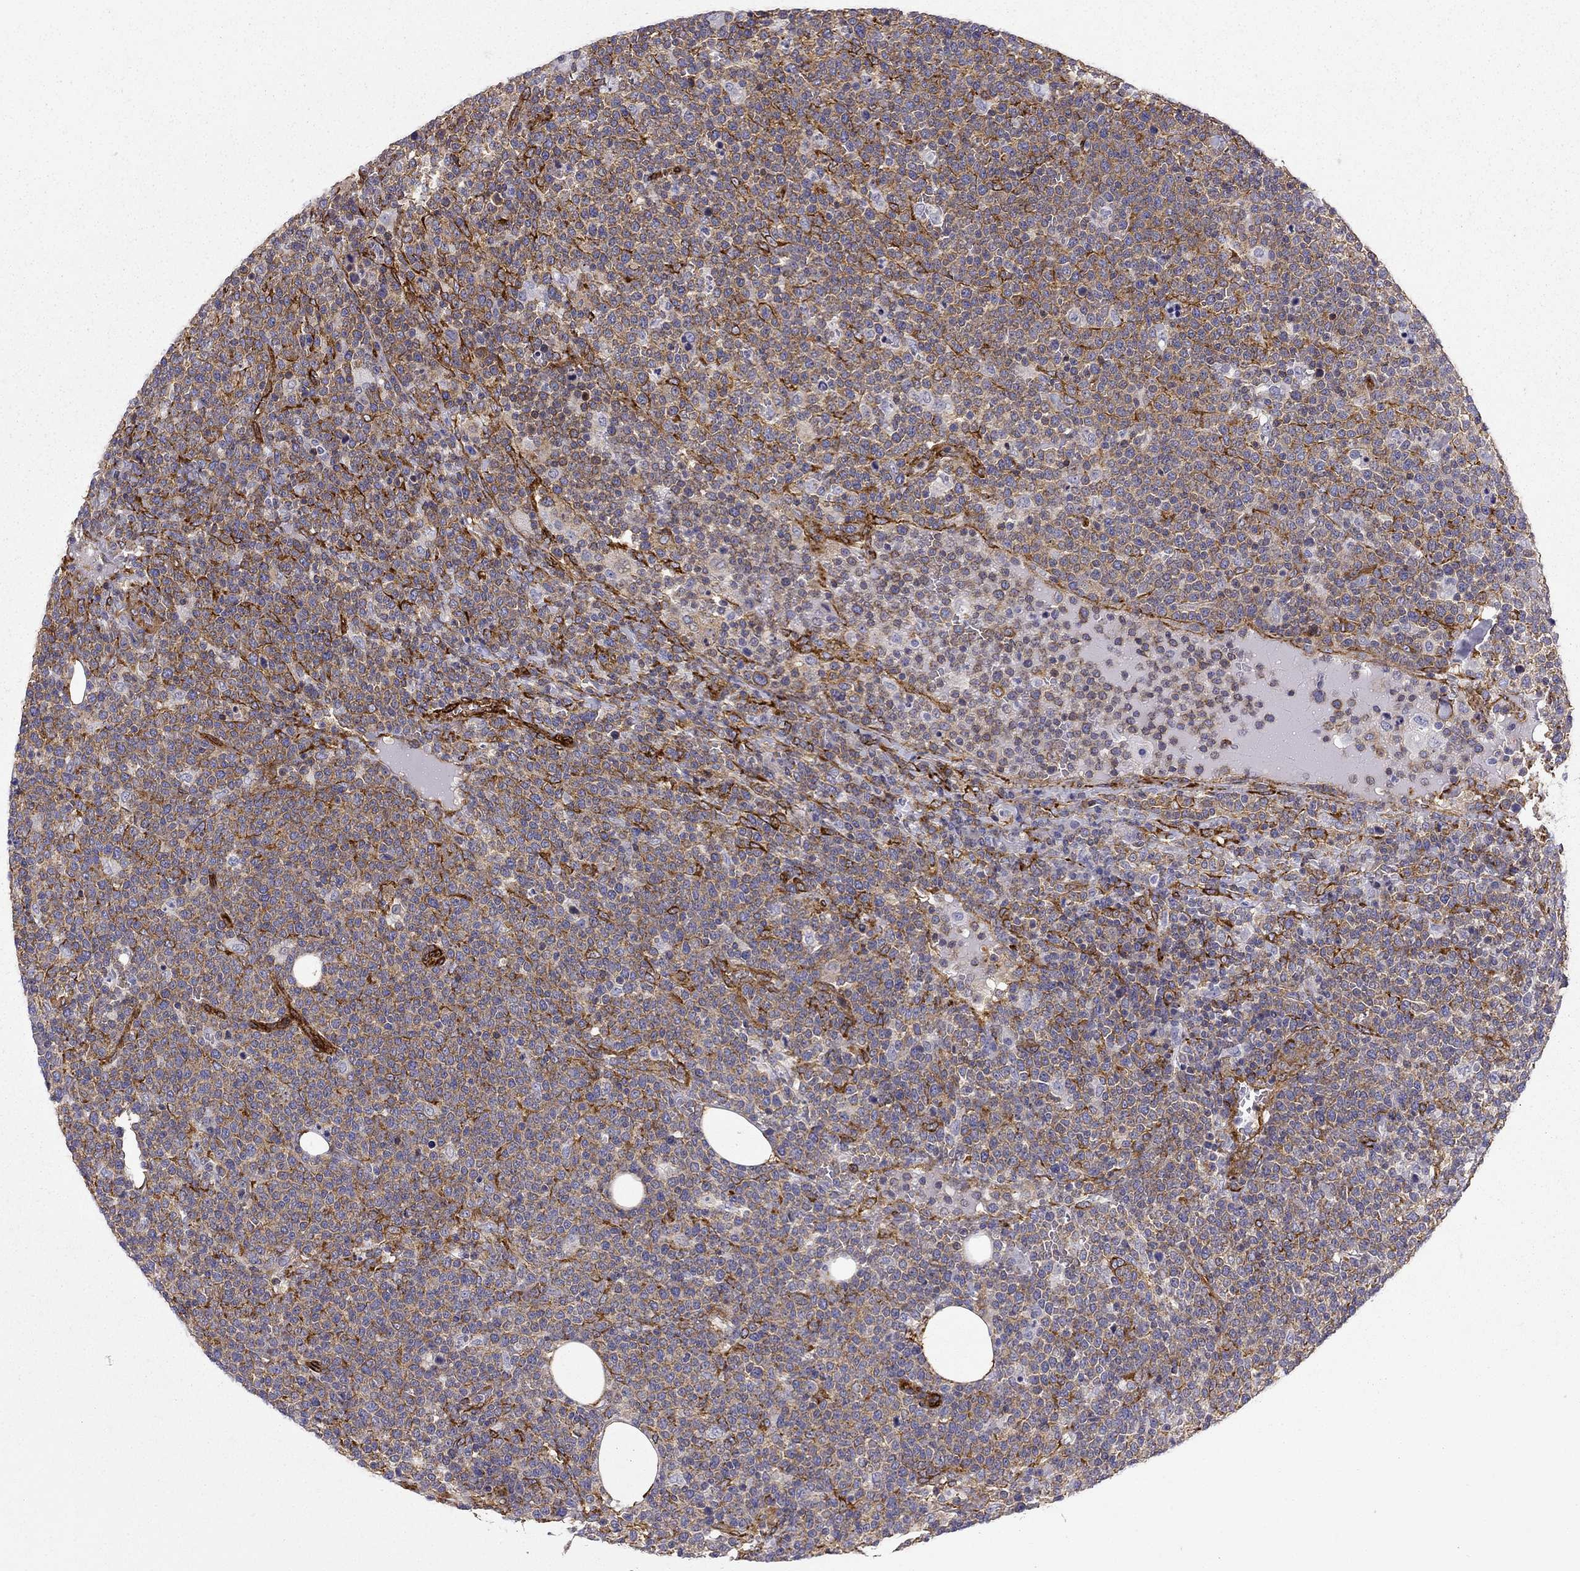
{"staining": {"intensity": "weak", "quantity": ">75%", "location": "cytoplasmic/membranous"}, "tissue": "lymphoma", "cell_type": "Tumor cells", "image_type": "cancer", "snomed": [{"axis": "morphology", "description": "Malignant lymphoma, non-Hodgkin's type, High grade"}, {"axis": "topography", "description": "Lymph node"}], "caption": "High-grade malignant lymphoma, non-Hodgkin's type was stained to show a protein in brown. There is low levels of weak cytoplasmic/membranous expression in about >75% of tumor cells.", "gene": "MAP4", "patient": {"sex": "male", "age": 61}}